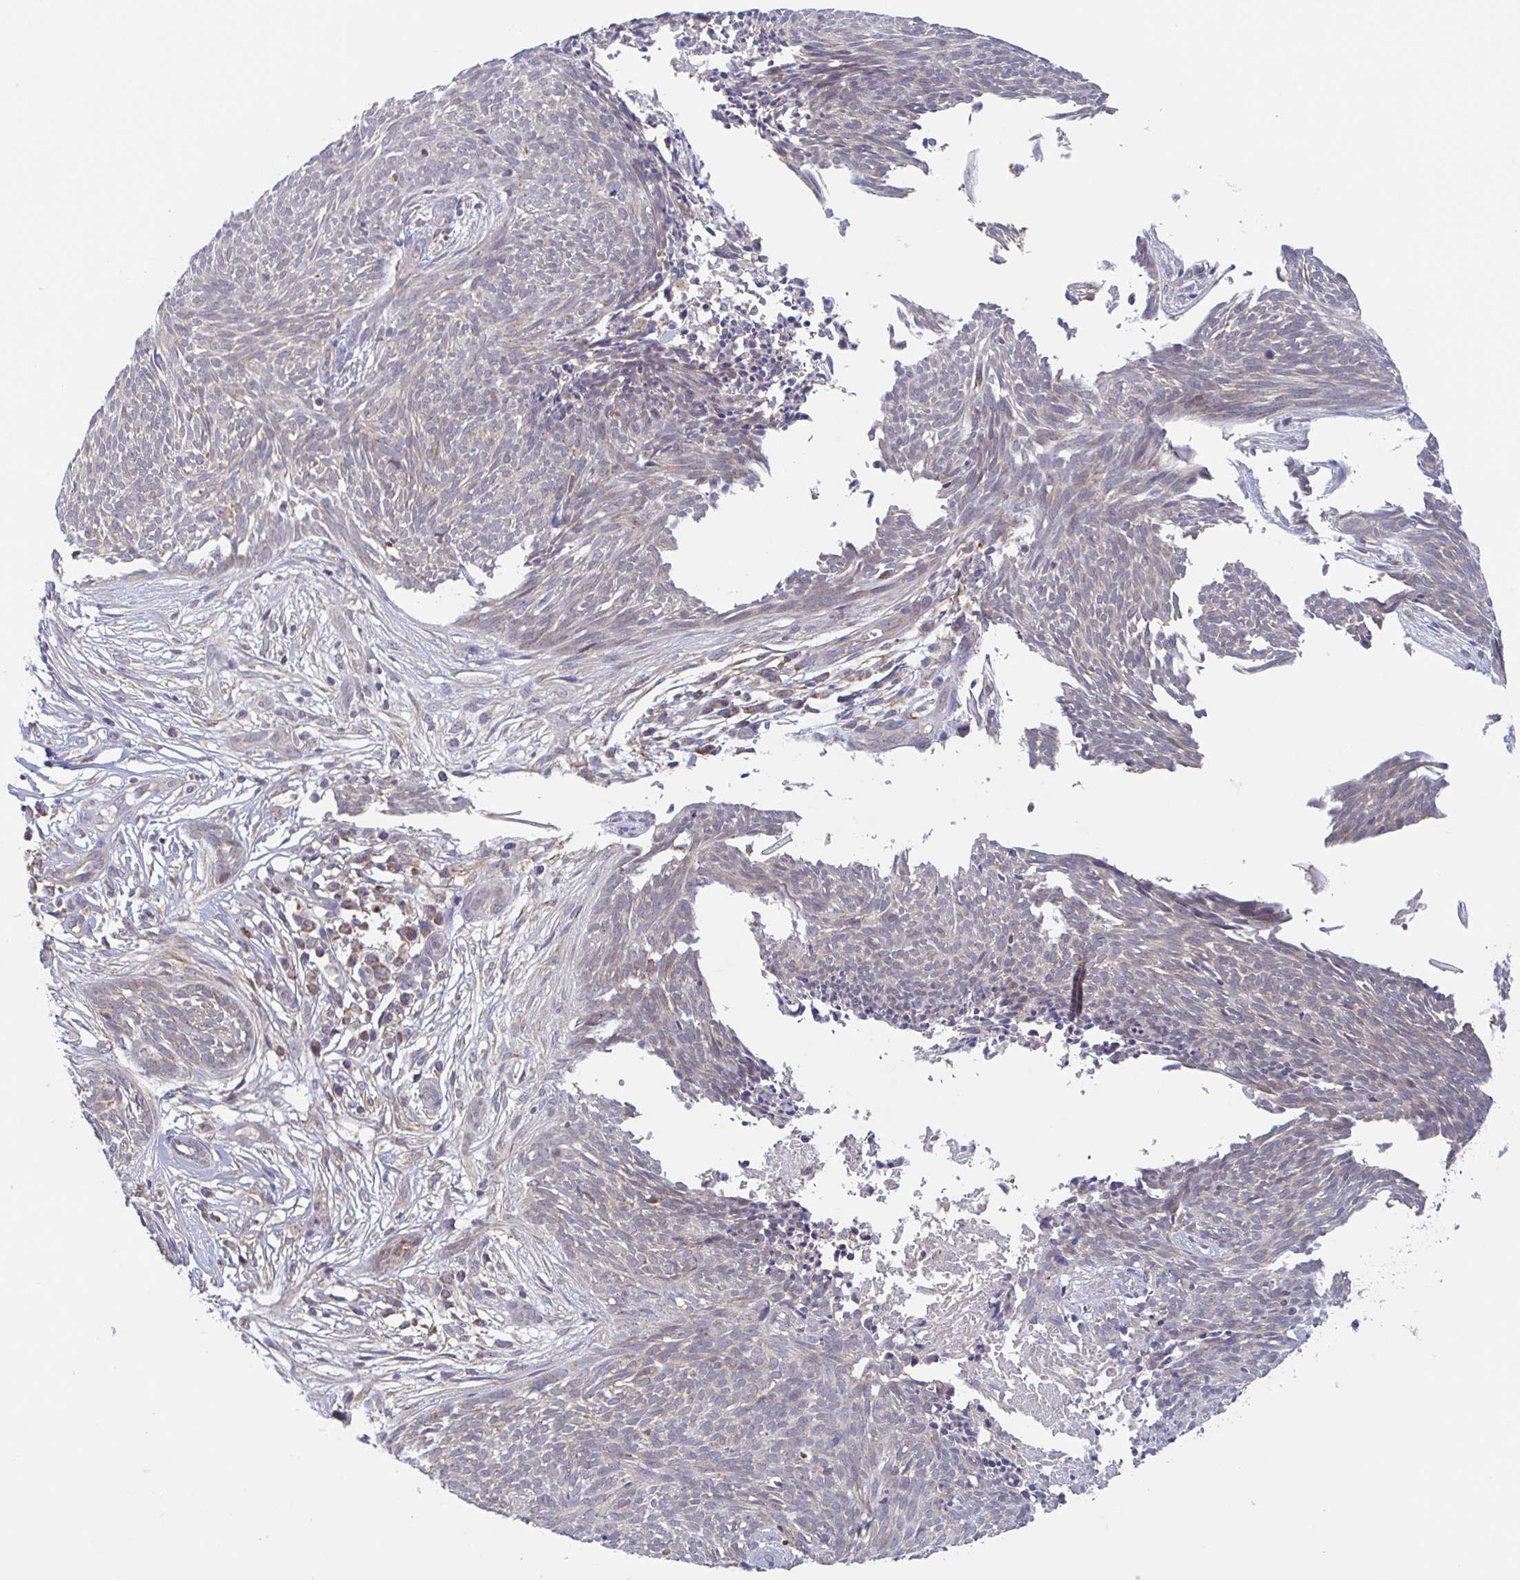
{"staining": {"intensity": "negative", "quantity": "none", "location": "none"}, "tissue": "skin cancer", "cell_type": "Tumor cells", "image_type": "cancer", "snomed": [{"axis": "morphology", "description": "Basal cell carcinoma"}, {"axis": "topography", "description": "Skin"}, {"axis": "topography", "description": "Skin, foot"}], "caption": "DAB immunohistochemical staining of human skin cancer shows no significant positivity in tumor cells. (DAB (3,3'-diaminobenzidine) IHC, high magnification).", "gene": "SURF1", "patient": {"sex": "female", "age": 86}}